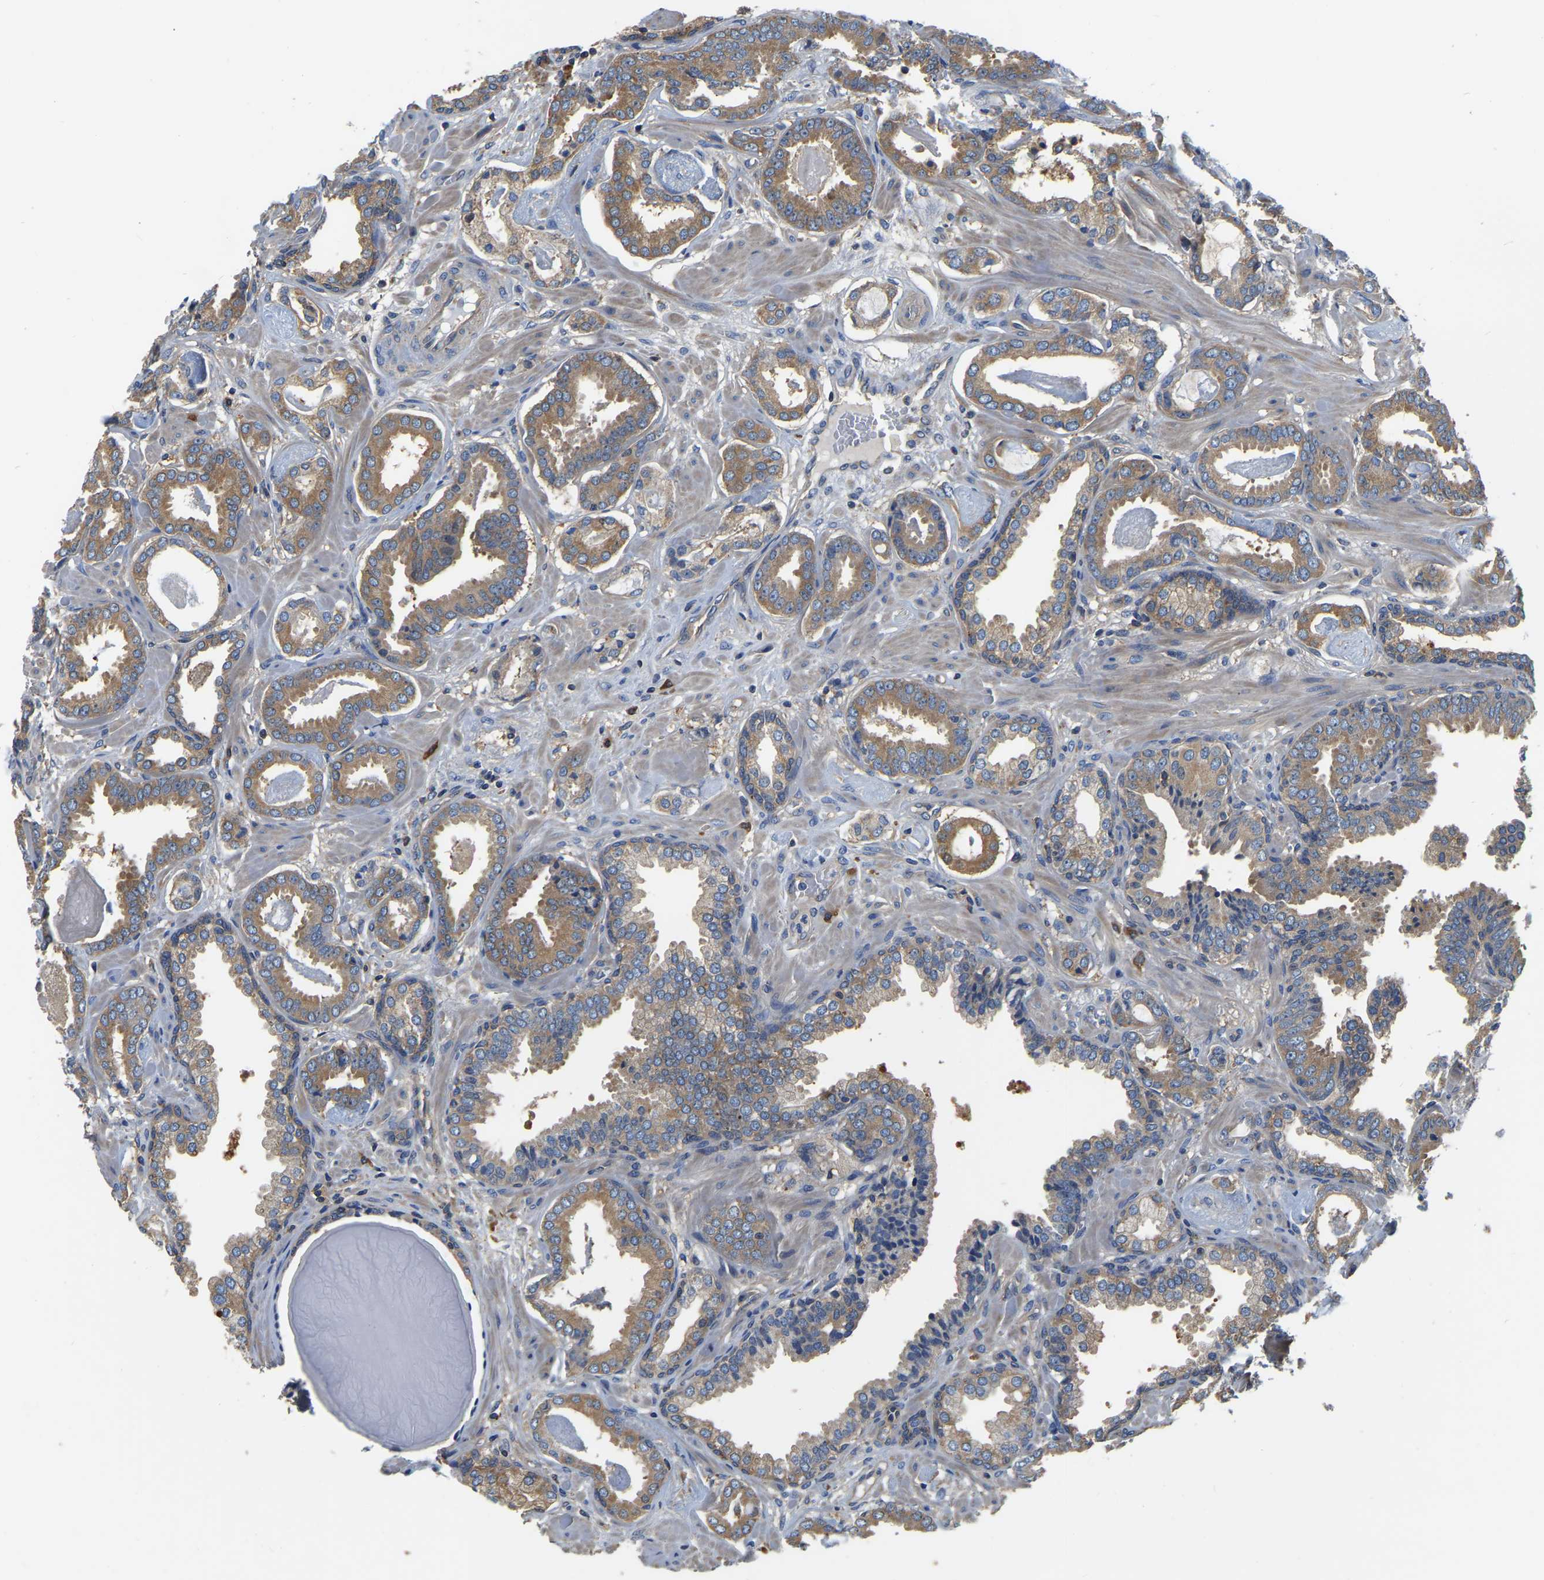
{"staining": {"intensity": "moderate", "quantity": ">75%", "location": "cytoplasmic/membranous"}, "tissue": "prostate cancer", "cell_type": "Tumor cells", "image_type": "cancer", "snomed": [{"axis": "morphology", "description": "Adenocarcinoma, Low grade"}, {"axis": "topography", "description": "Prostate"}], "caption": "Immunohistochemical staining of human low-grade adenocarcinoma (prostate) displays moderate cytoplasmic/membranous protein positivity in approximately >75% of tumor cells. (brown staining indicates protein expression, while blue staining denotes nuclei).", "gene": "GARS1", "patient": {"sex": "male", "age": 53}}